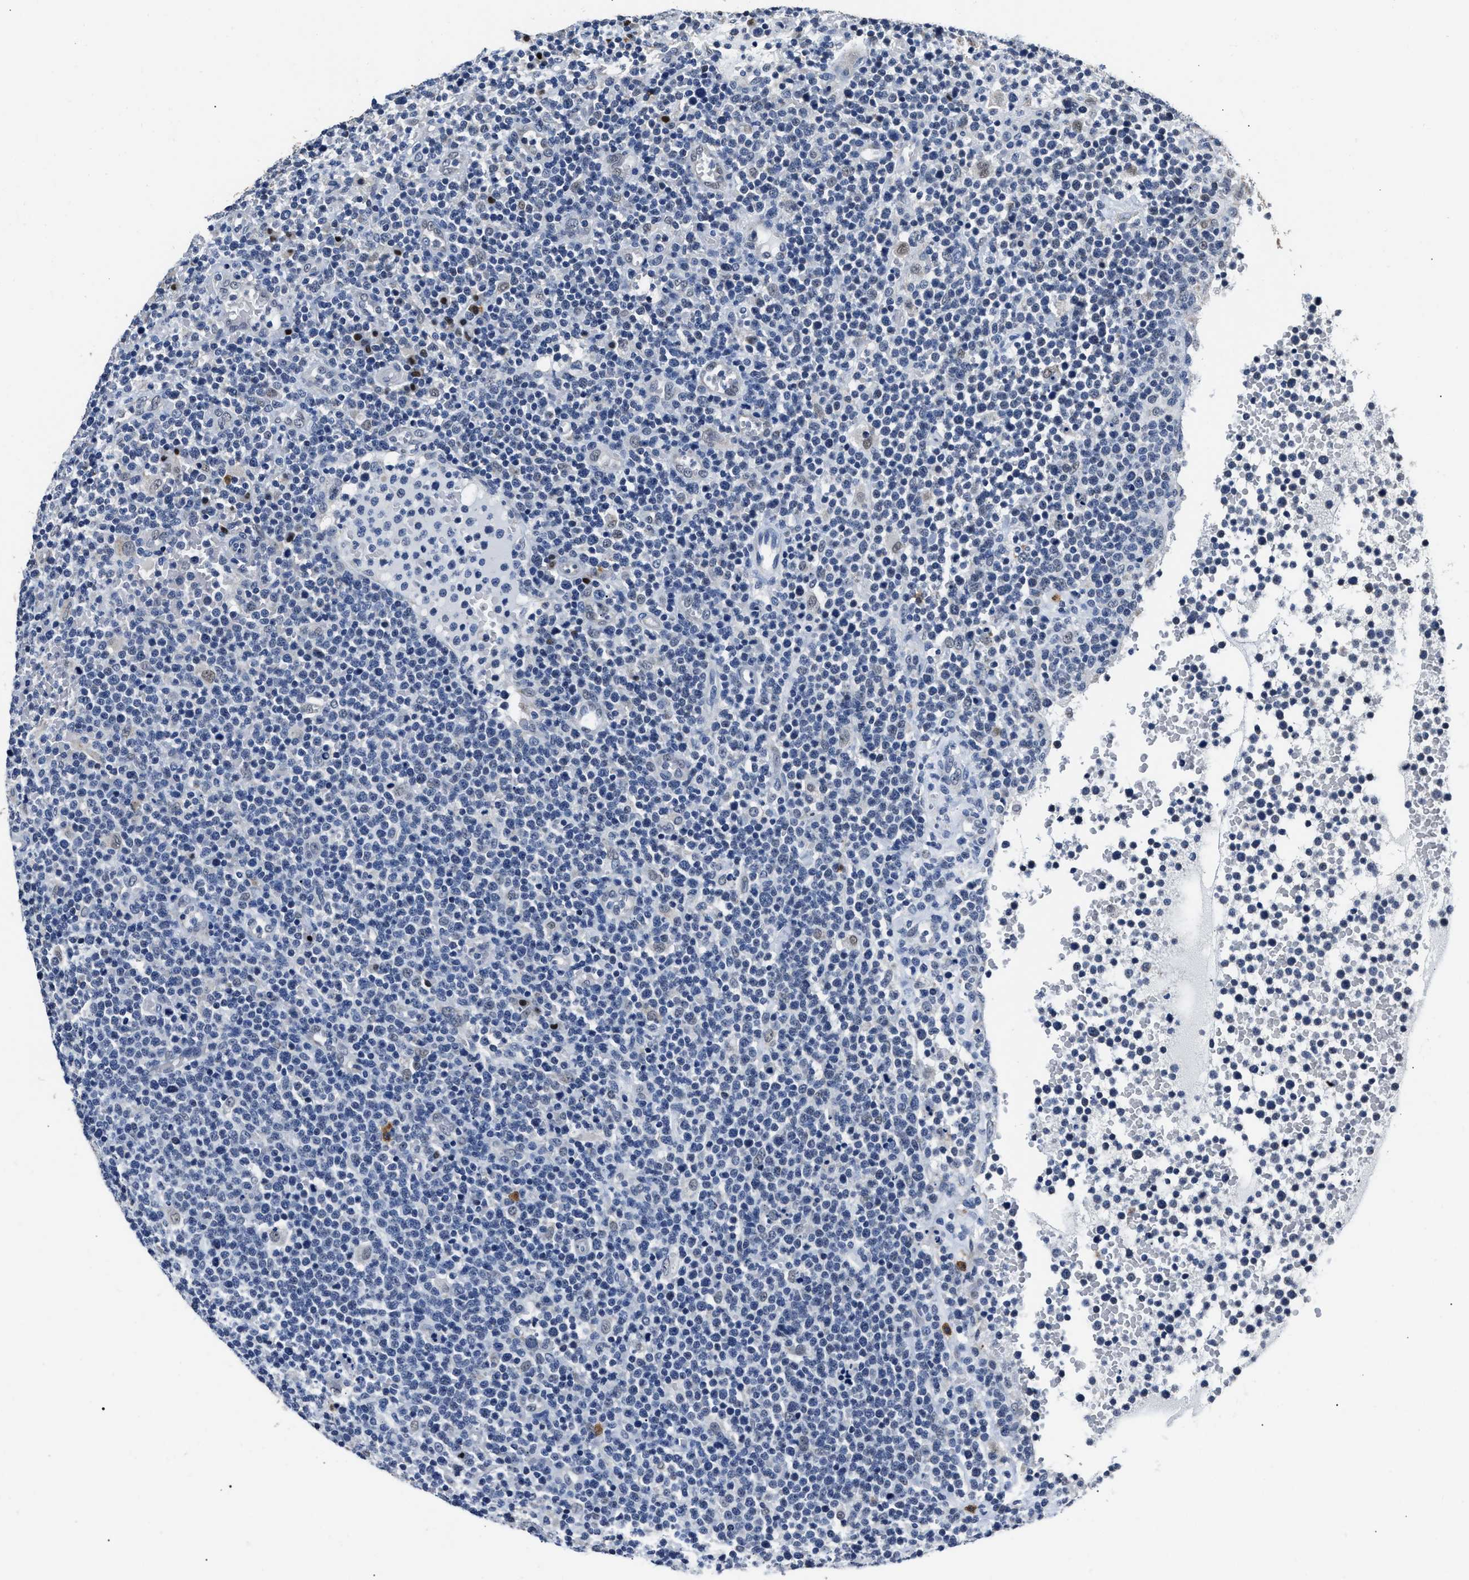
{"staining": {"intensity": "negative", "quantity": "none", "location": "none"}, "tissue": "lymphoma", "cell_type": "Tumor cells", "image_type": "cancer", "snomed": [{"axis": "morphology", "description": "Malignant lymphoma, non-Hodgkin's type, High grade"}, {"axis": "topography", "description": "Lymph node"}], "caption": "The immunohistochemistry (IHC) image has no significant staining in tumor cells of lymphoma tissue. (Immunohistochemistry (ihc), brightfield microscopy, high magnification).", "gene": "NSUN5", "patient": {"sex": "male", "age": 61}}